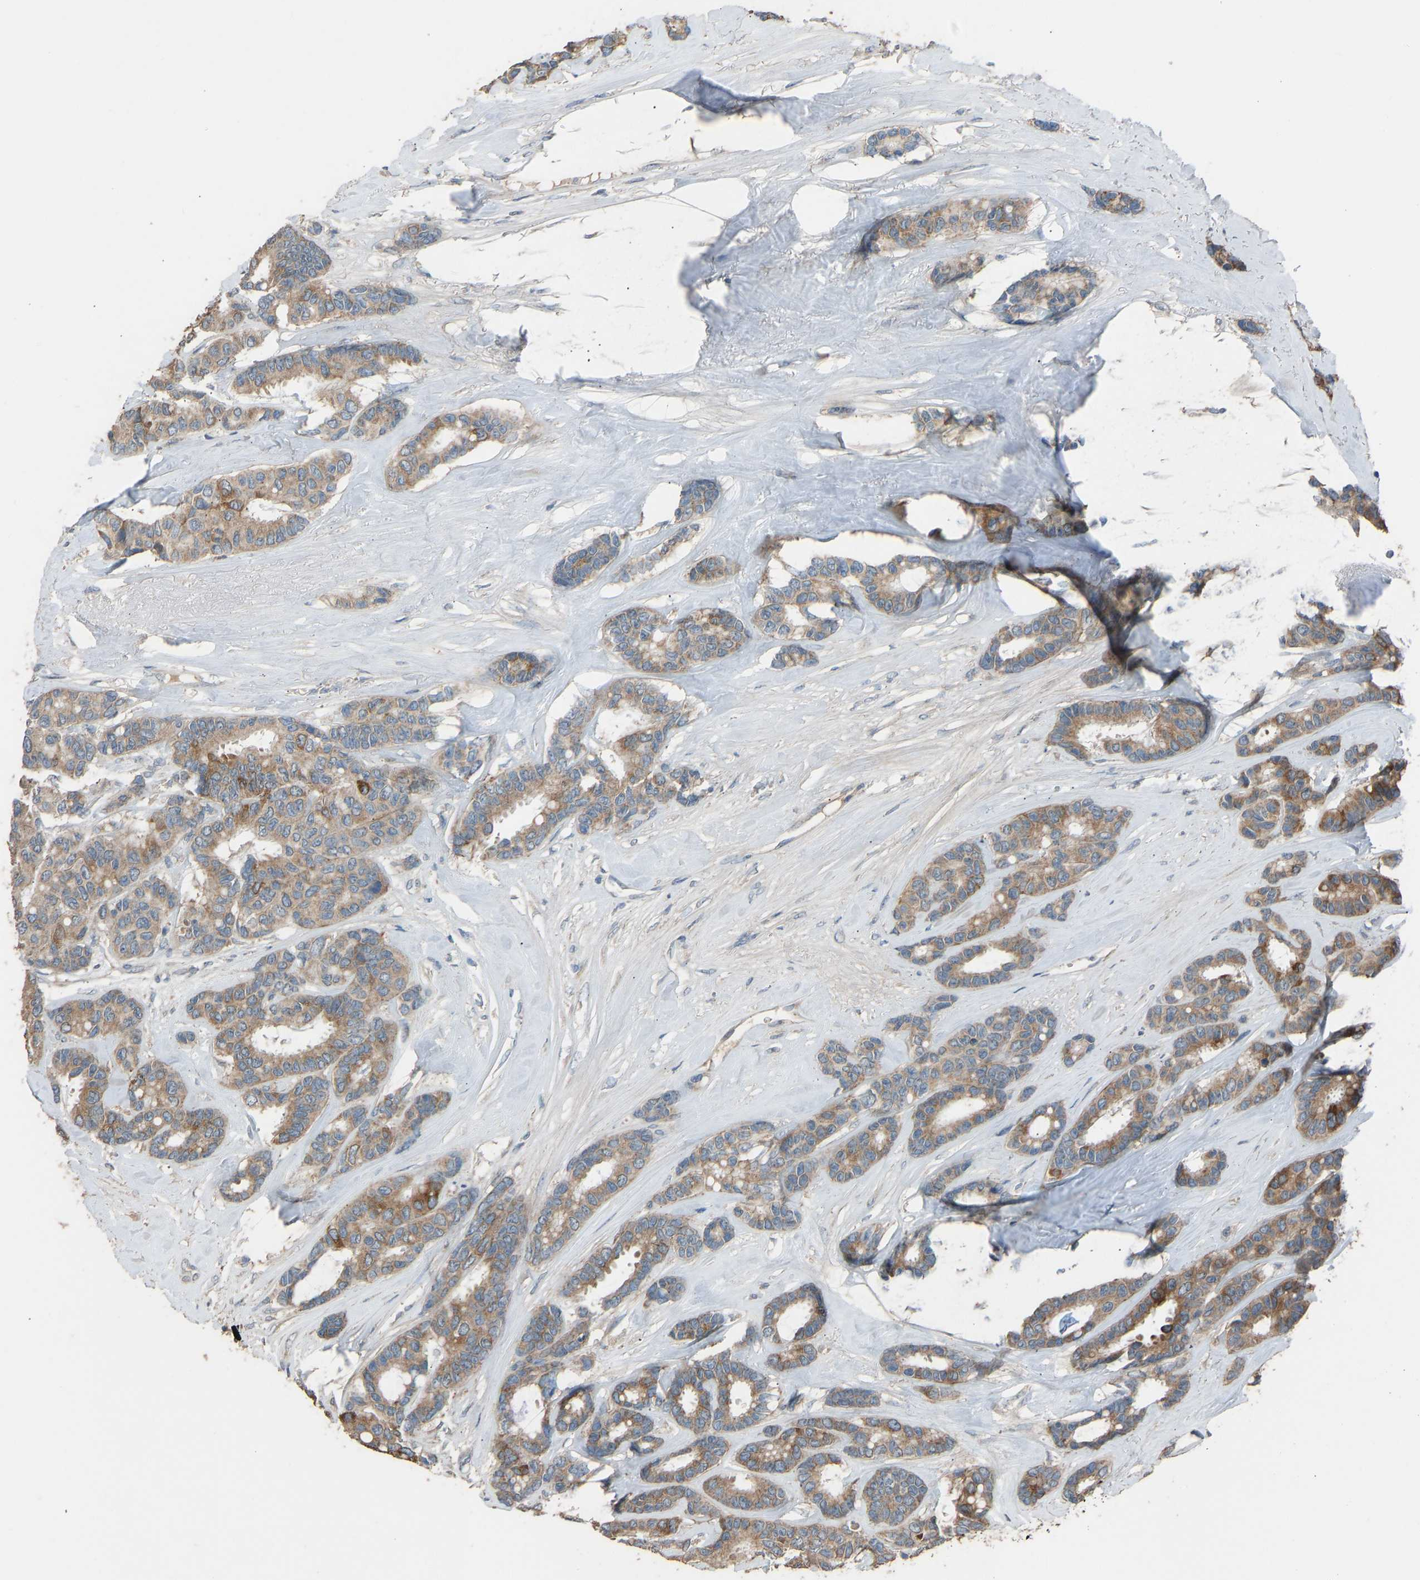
{"staining": {"intensity": "moderate", "quantity": ">75%", "location": "cytoplasmic/membranous"}, "tissue": "breast cancer", "cell_type": "Tumor cells", "image_type": "cancer", "snomed": [{"axis": "morphology", "description": "Duct carcinoma"}, {"axis": "topography", "description": "Breast"}], "caption": "IHC of human breast cancer (intraductal carcinoma) reveals medium levels of moderate cytoplasmic/membranous staining in approximately >75% of tumor cells. (Brightfield microscopy of DAB IHC at high magnification).", "gene": "TGFBR3", "patient": {"sex": "female", "age": 87}}